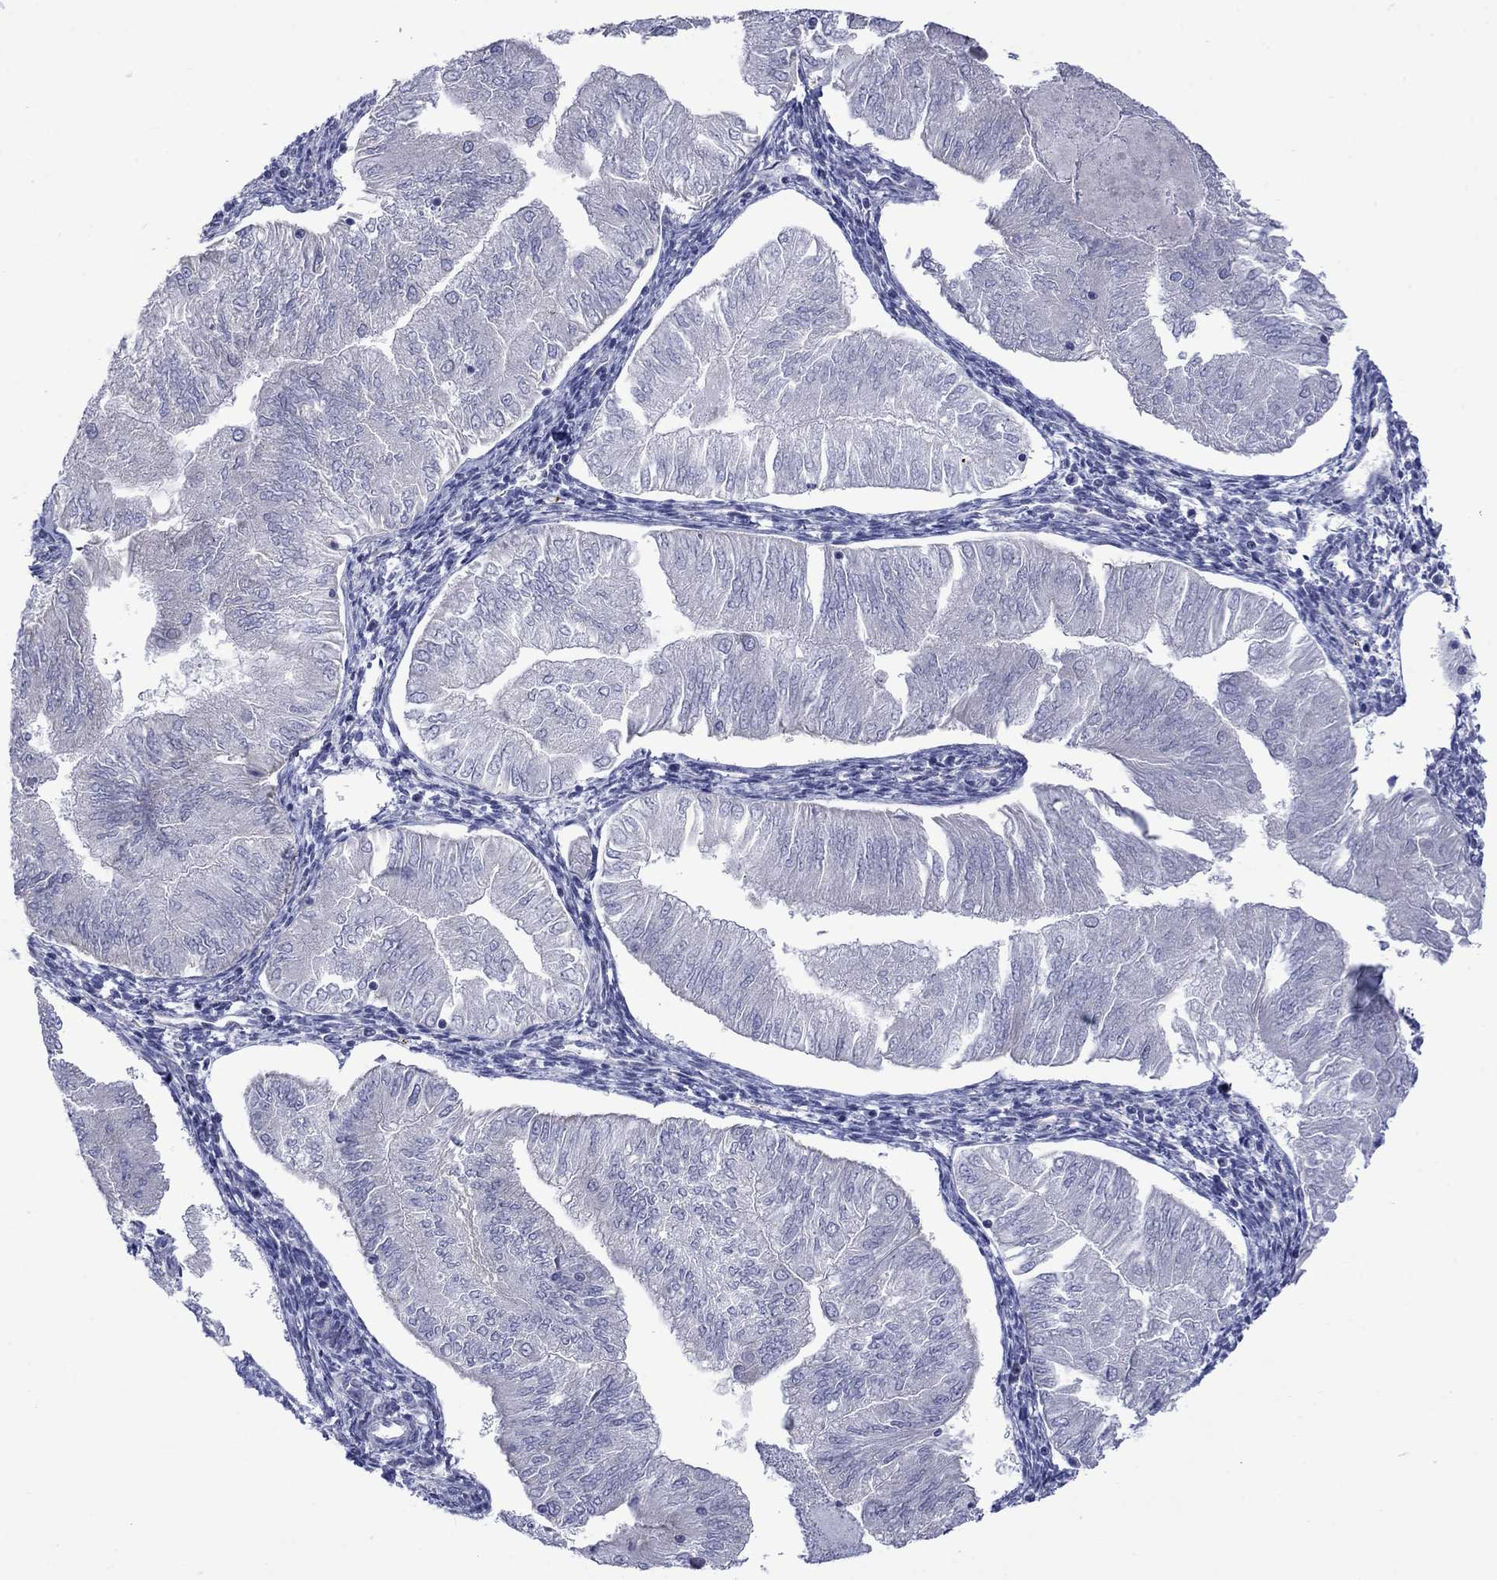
{"staining": {"intensity": "negative", "quantity": "none", "location": "none"}, "tissue": "endometrial cancer", "cell_type": "Tumor cells", "image_type": "cancer", "snomed": [{"axis": "morphology", "description": "Adenocarcinoma, NOS"}, {"axis": "topography", "description": "Endometrium"}], "caption": "Tumor cells show no significant protein expression in endometrial cancer (adenocarcinoma).", "gene": "CISD1", "patient": {"sex": "female", "age": 53}}